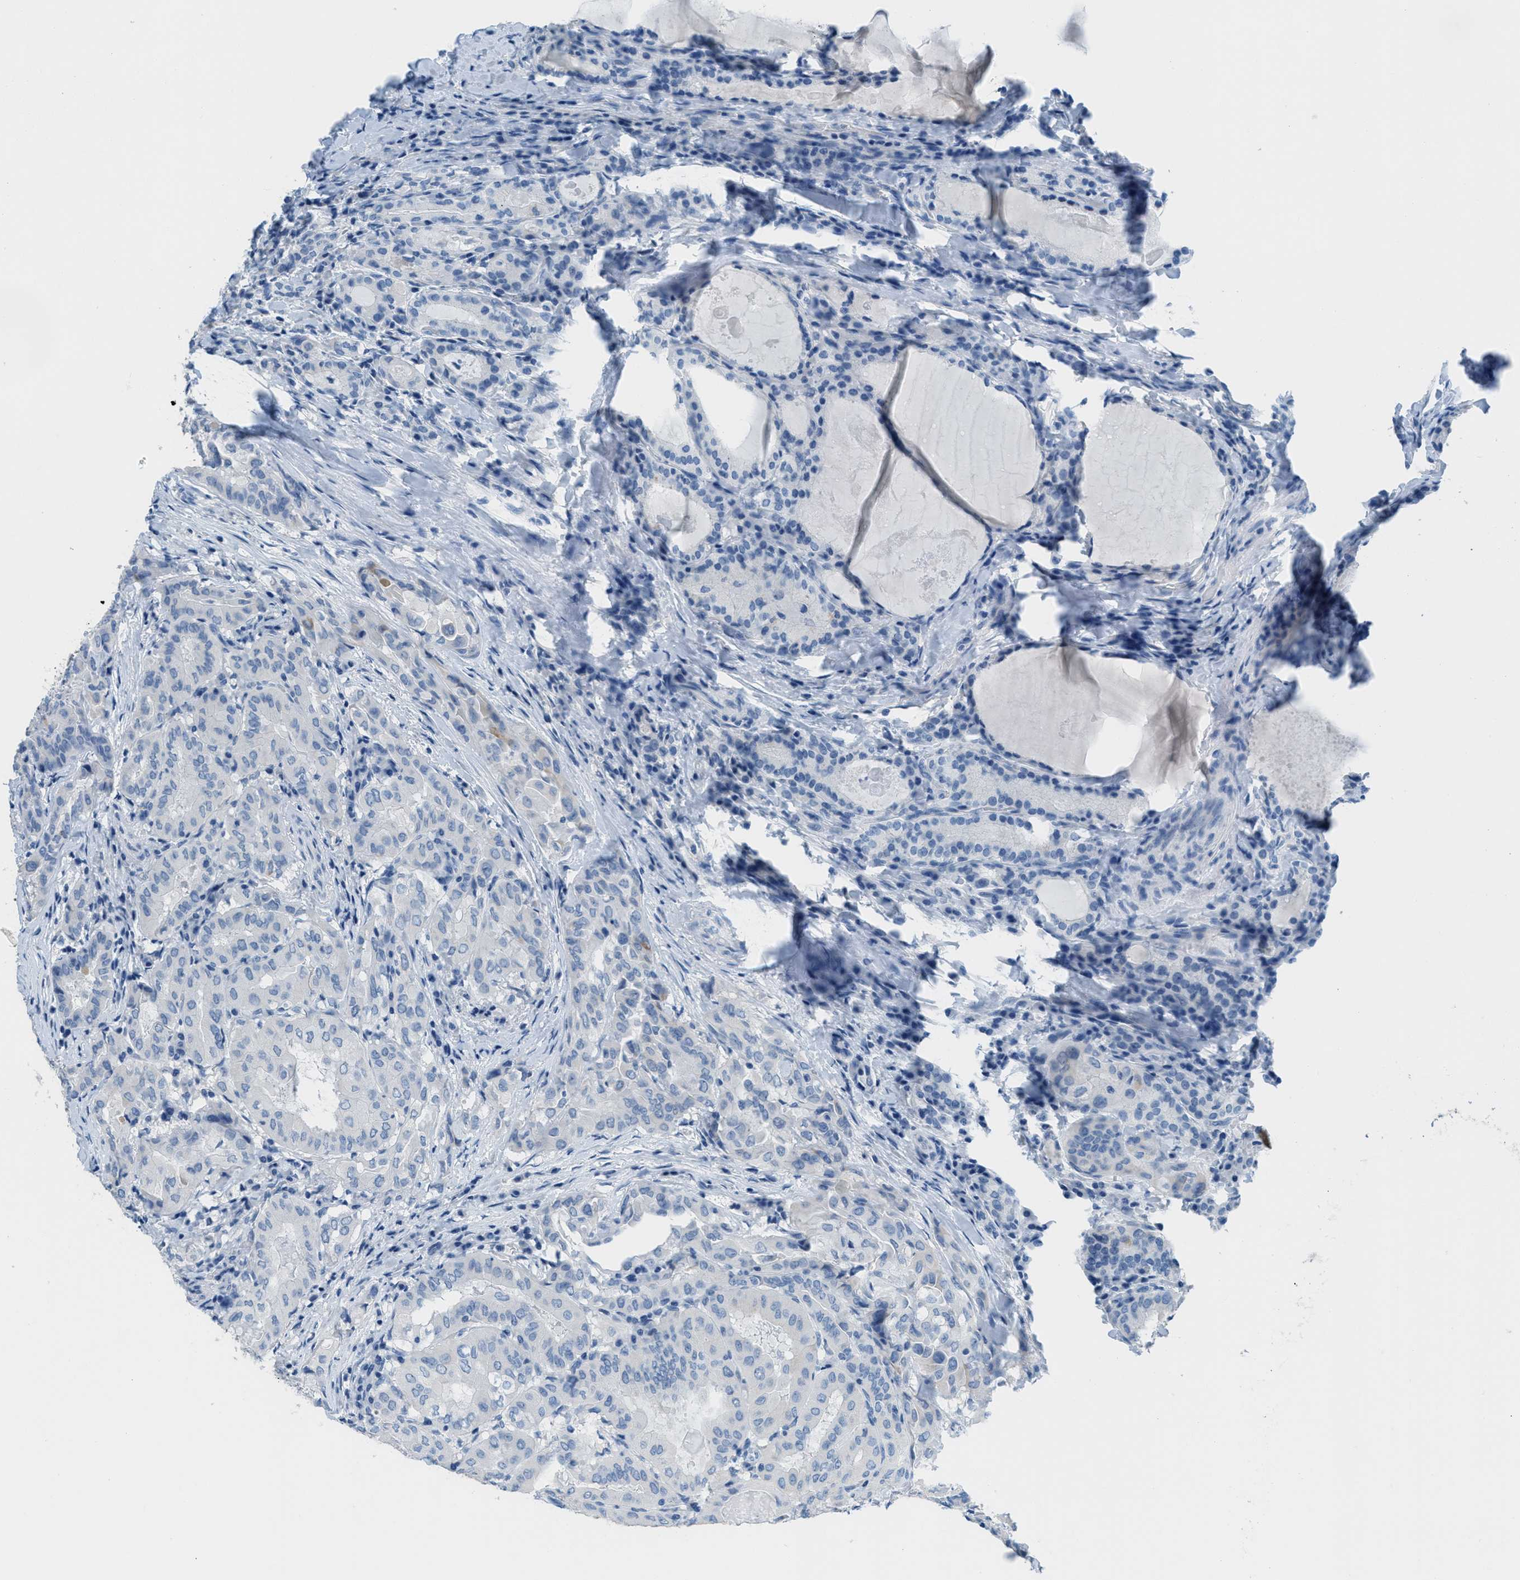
{"staining": {"intensity": "negative", "quantity": "none", "location": "none"}, "tissue": "thyroid cancer", "cell_type": "Tumor cells", "image_type": "cancer", "snomed": [{"axis": "morphology", "description": "Papillary adenocarcinoma, NOS"}, {"axis": "topography", "description": "Thyroid gland"}], "caption": "A high-resolution image shows IHC staining of papillary adenocarcinoma (thyroid), which displays no significant positivity in tumor cells.", "gene": "MGARP", "patient": {"sex": "female", "age": 42}}